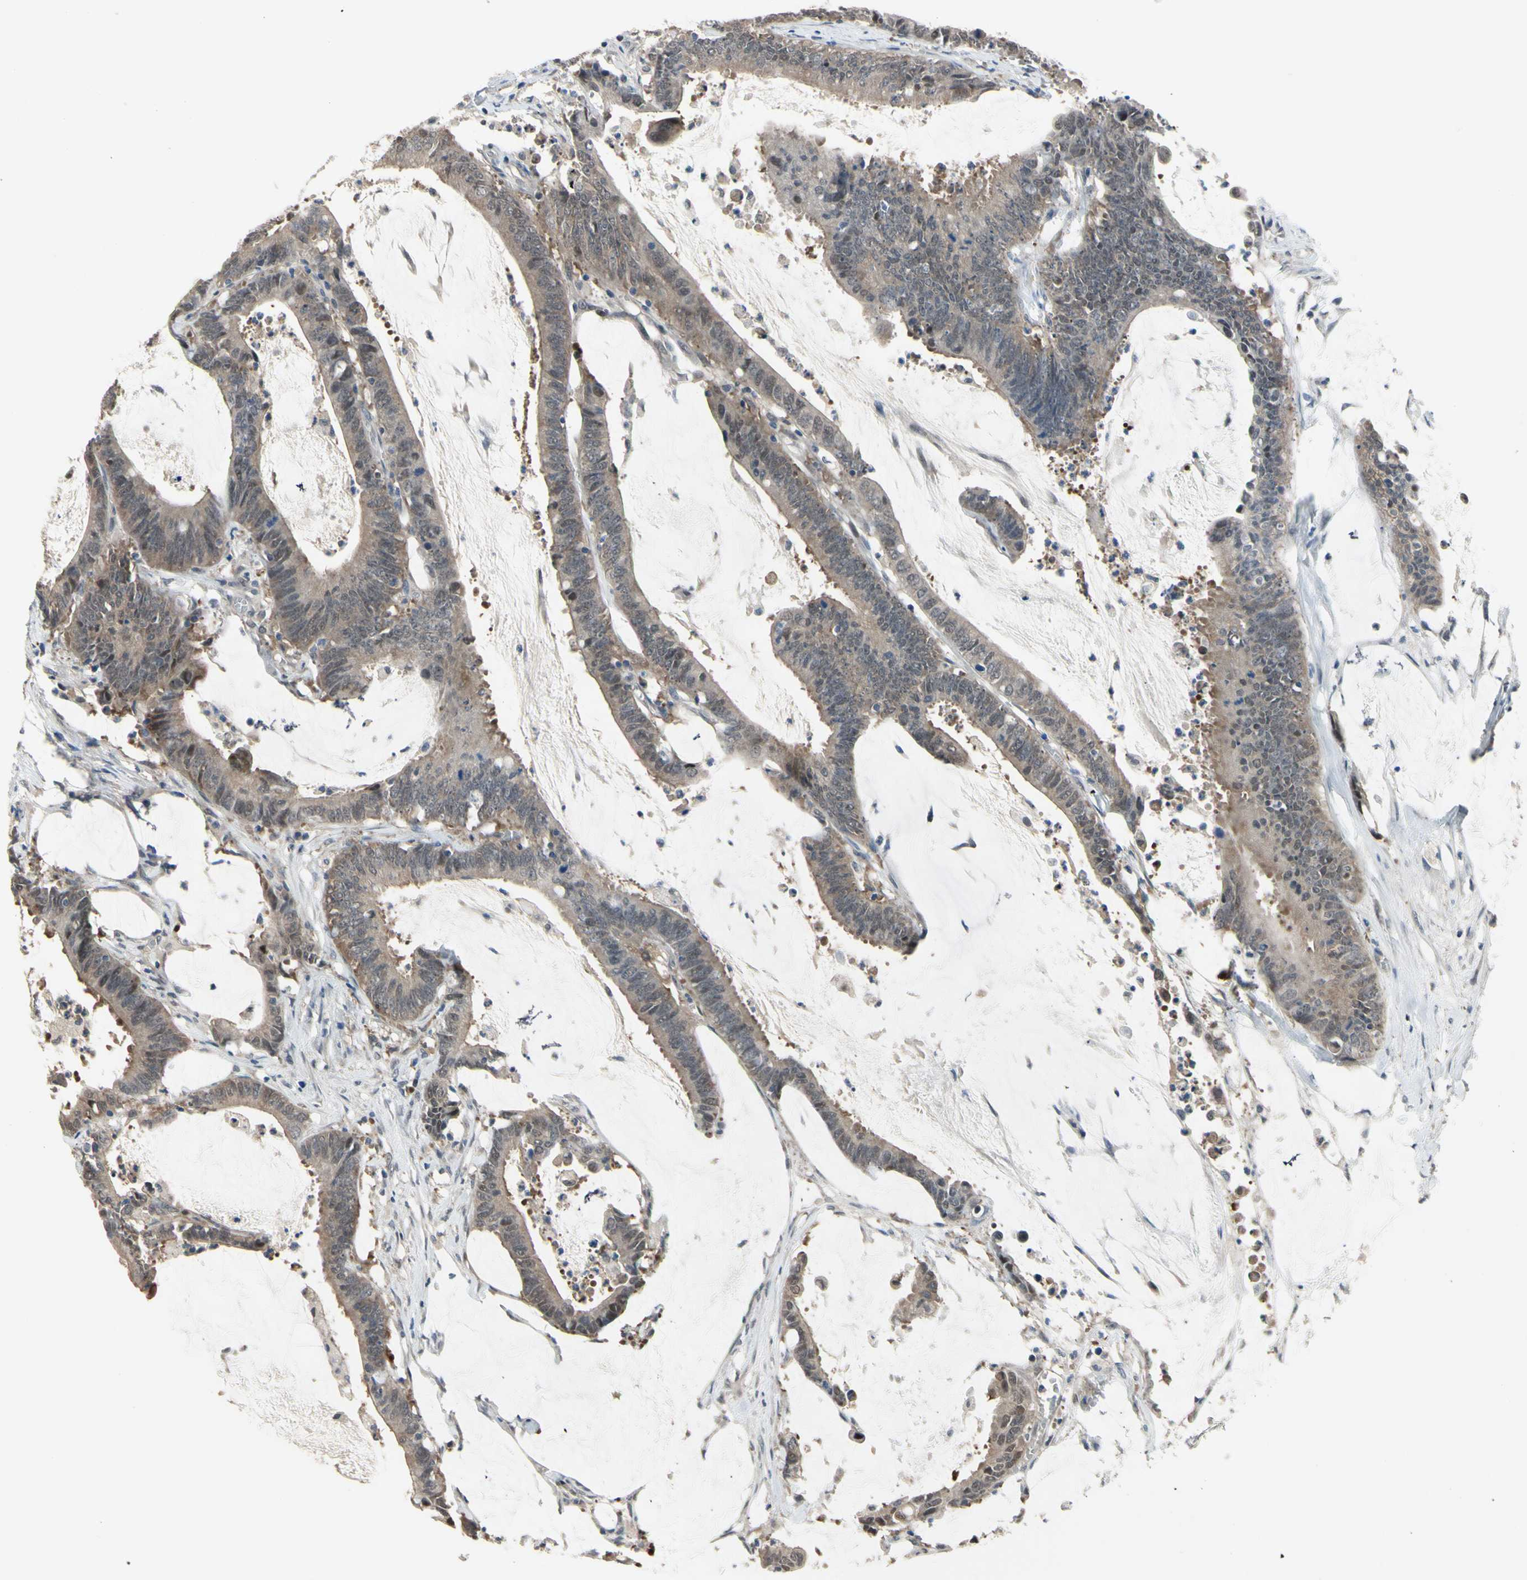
{"staining": {"intensity": "weak", "quantity": ">75%", "location": "cytoplasmic/membranous"}, "tissue": "colorectal cancer", "cell_type": "Tumor cells", "image_type": "cancer", "snomed": [{"axis": "morphology", "description": "Adenocarcinoma, NOS"}, {"axis": "topography", "description": "Rectum"}], "caption": "Immunohistochemistry (IHC) (DAB (3,3'-diaminobenzidine)) staining of adenocarcinoma (colorectal) exhibits weak cytoplasmic/membranous protein expression in about >75% of tumor cells.", "gene": "HSPA4", "patient": {"sex": "female", "age": 66}}